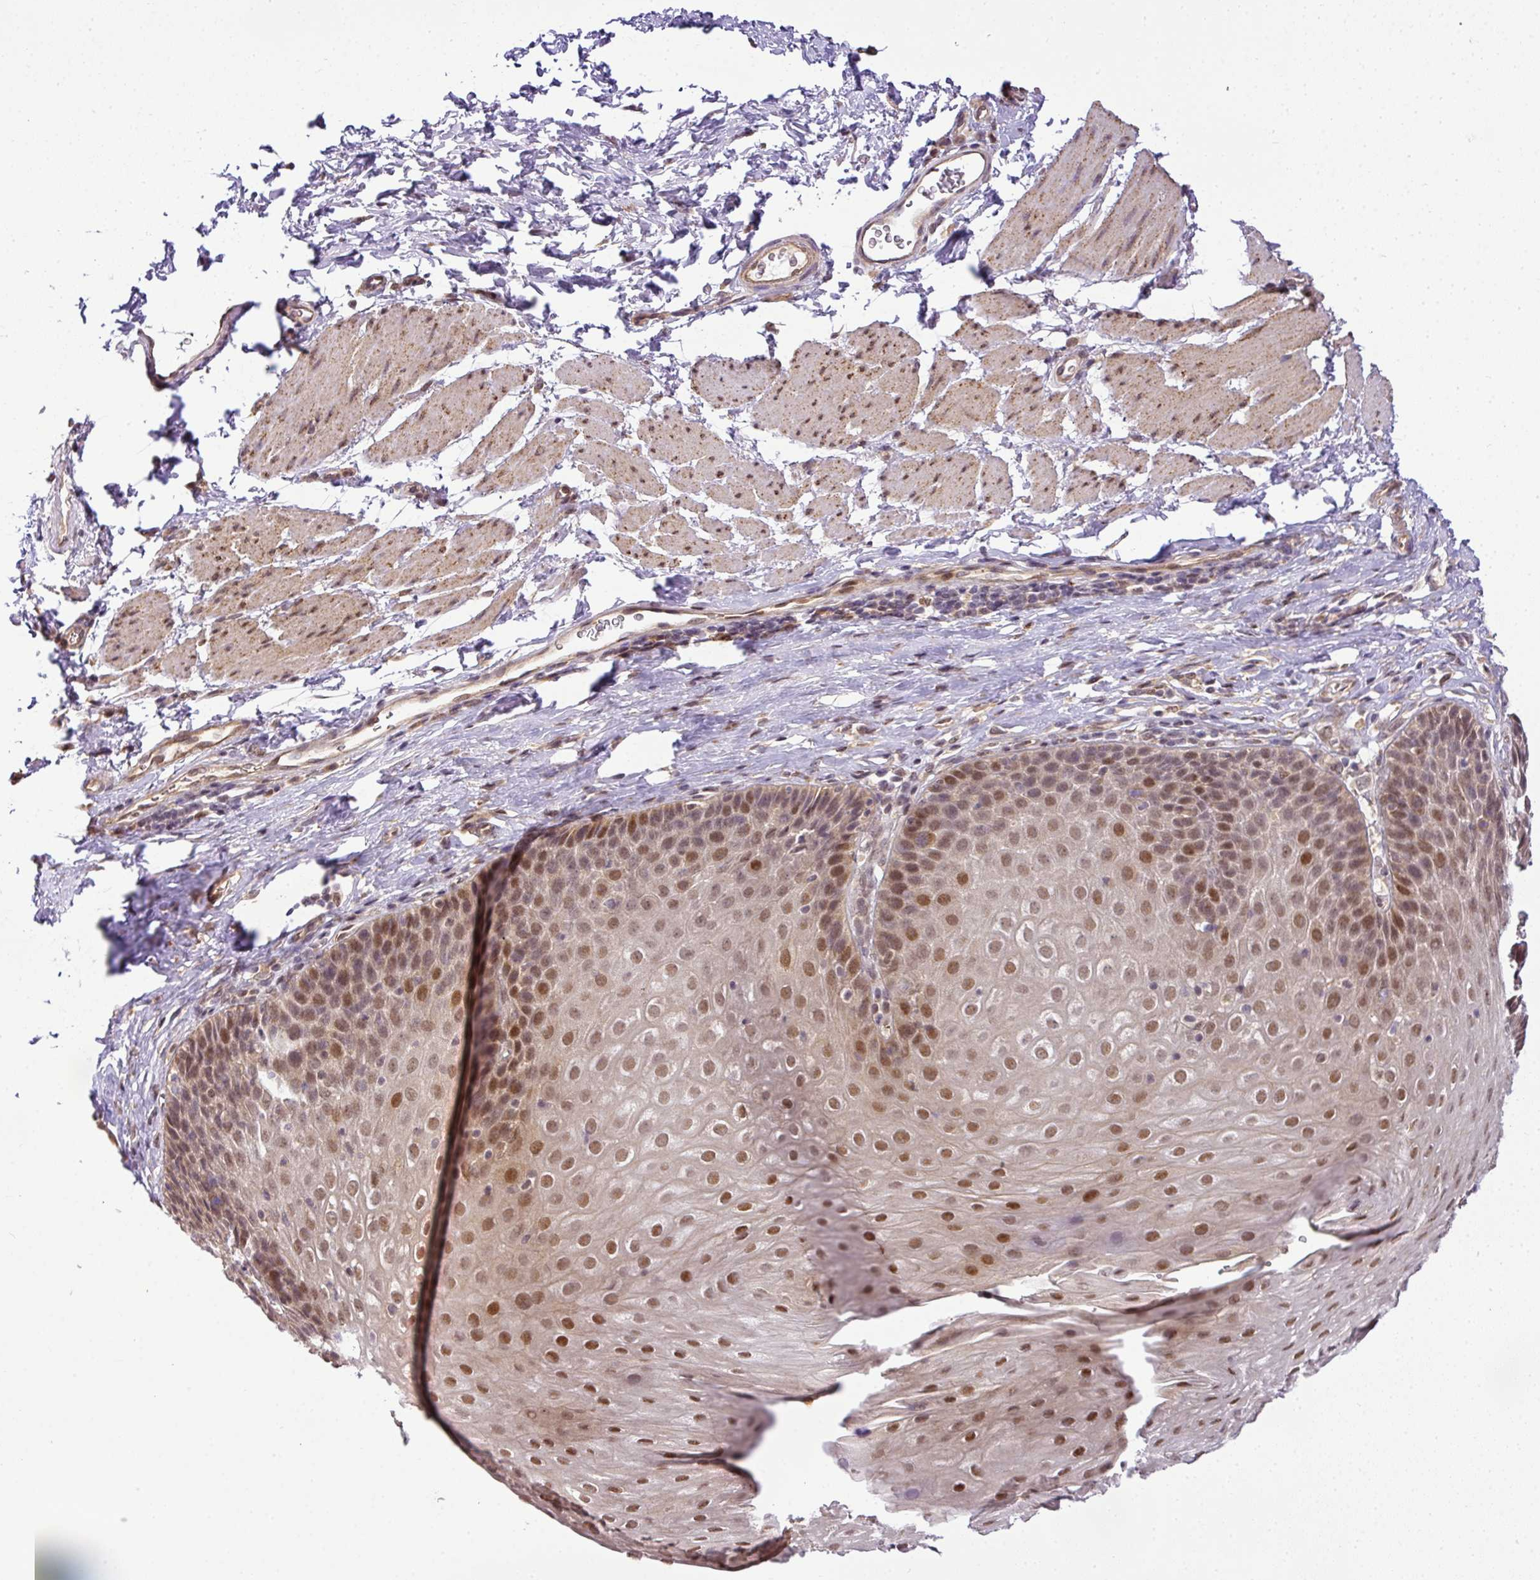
{"staining": {"intensity": "moderate", "quantity": ">75%", "location": "nuclear"}, "tissue": "esophagus", "cell_type": "Squamous epithelial cells", "image_type": "normal", "snomed": [{"axis": "morphology", "description": "Normal tissue, NOS"}, {"axis": "topography", "description": "Esophagus"}], "caption": "A histopathology image showing moderate nuclear staining in about >75% of squamous epithelial cells in unremarkable esophagus, as visualized by brown immunohistochemical staining.", "gene": "C1orf226", "patient": {"sex": "female", "age": 61}}